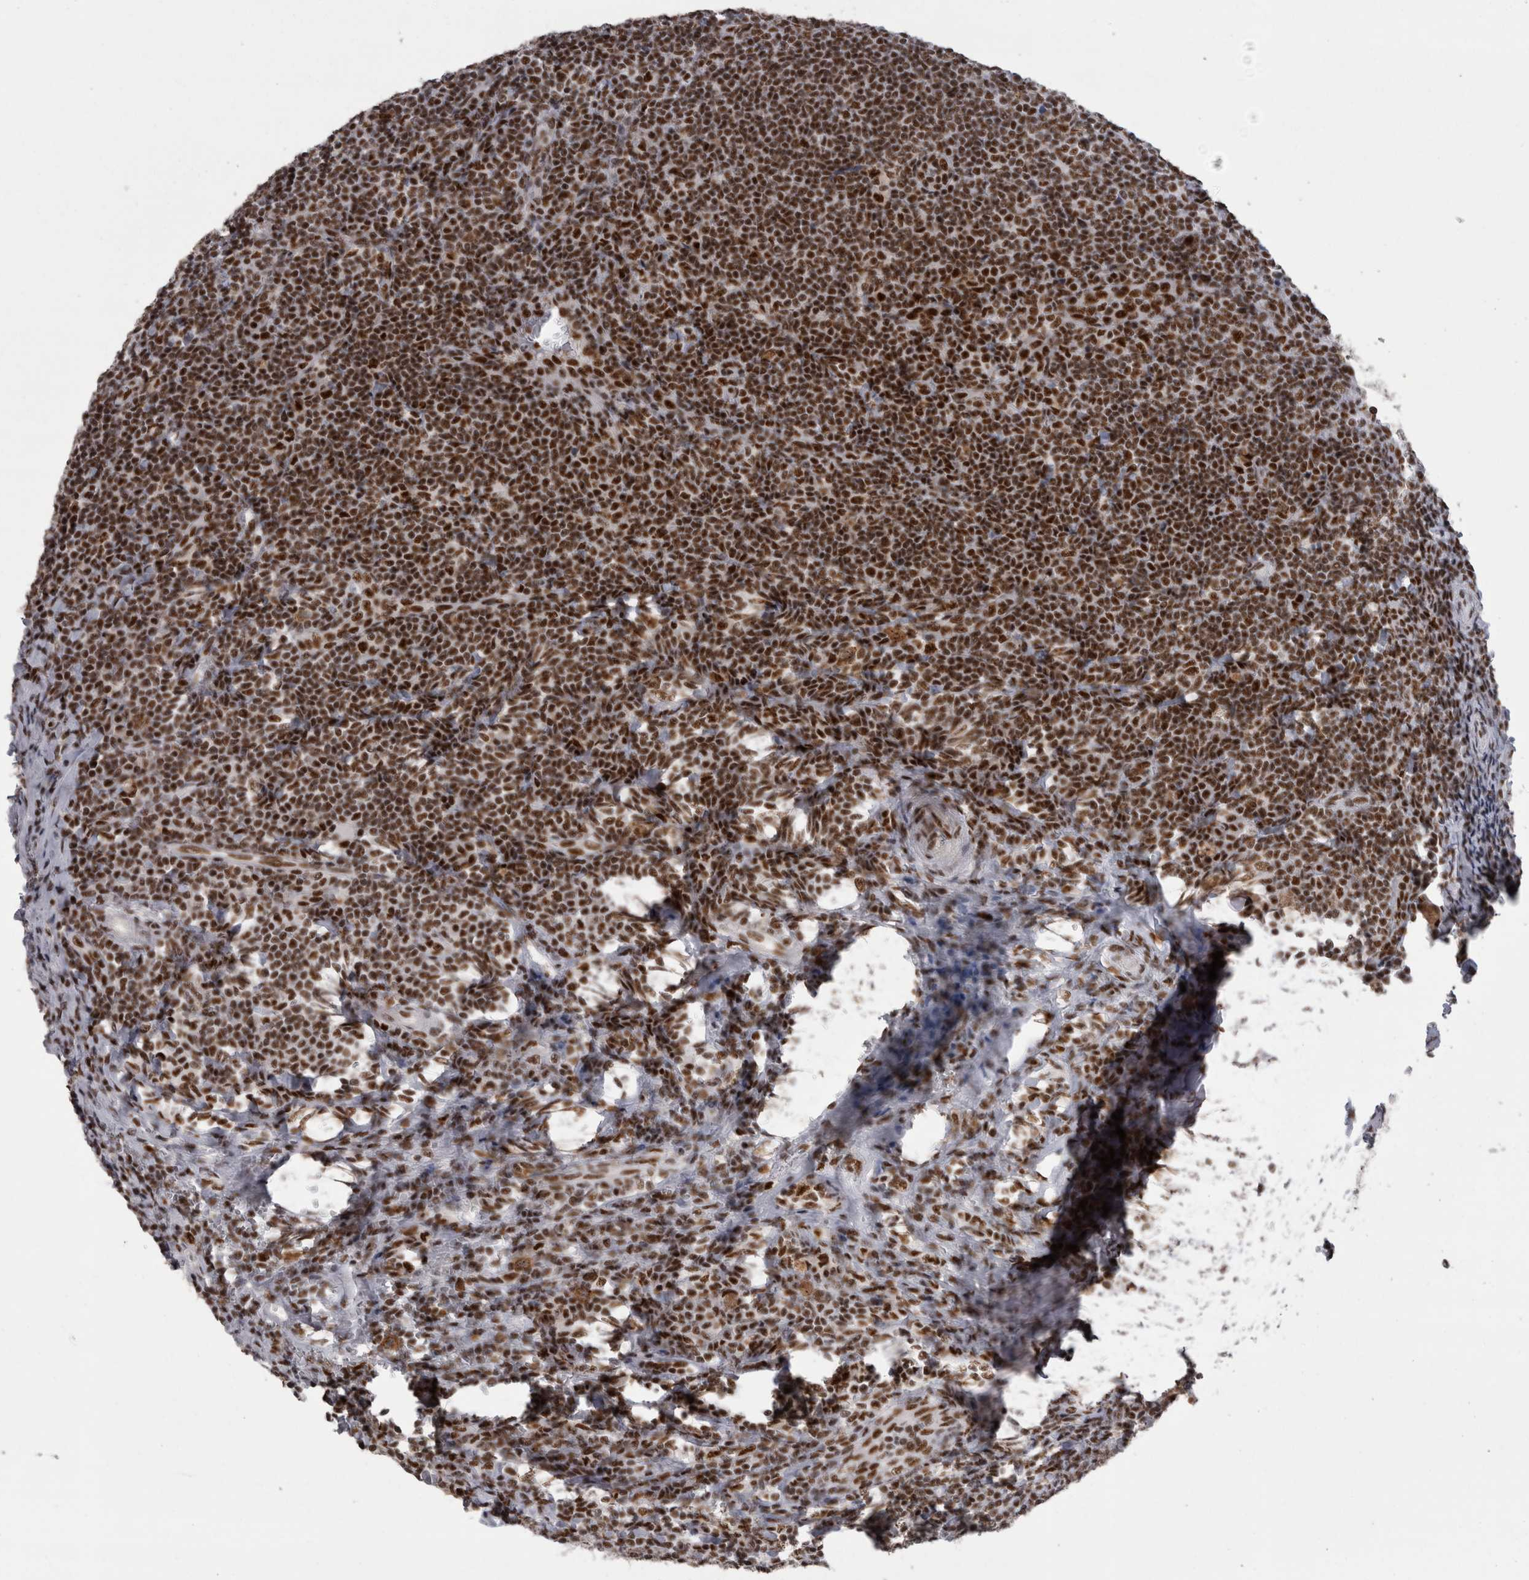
{"staining": {"intensity": "strong", "quantity": ">75%", "location": "nuclear"}, "tissue": "tonsil", "cell_type": "Germinal center cells", "image_type": "normal", "snomed": [{"axis": "morphology", "description": "Normal tissue, NOS"}, {"axis": "topography", "description": "Tonsil"}], "caption": "Brown immunohistochemical staining in unremarkable tonsil shows strong nuclear positivity in about >75% of germinal center cells.", "gene": "SNRNP40", "patient": {"sex": "male", "age": 37}}